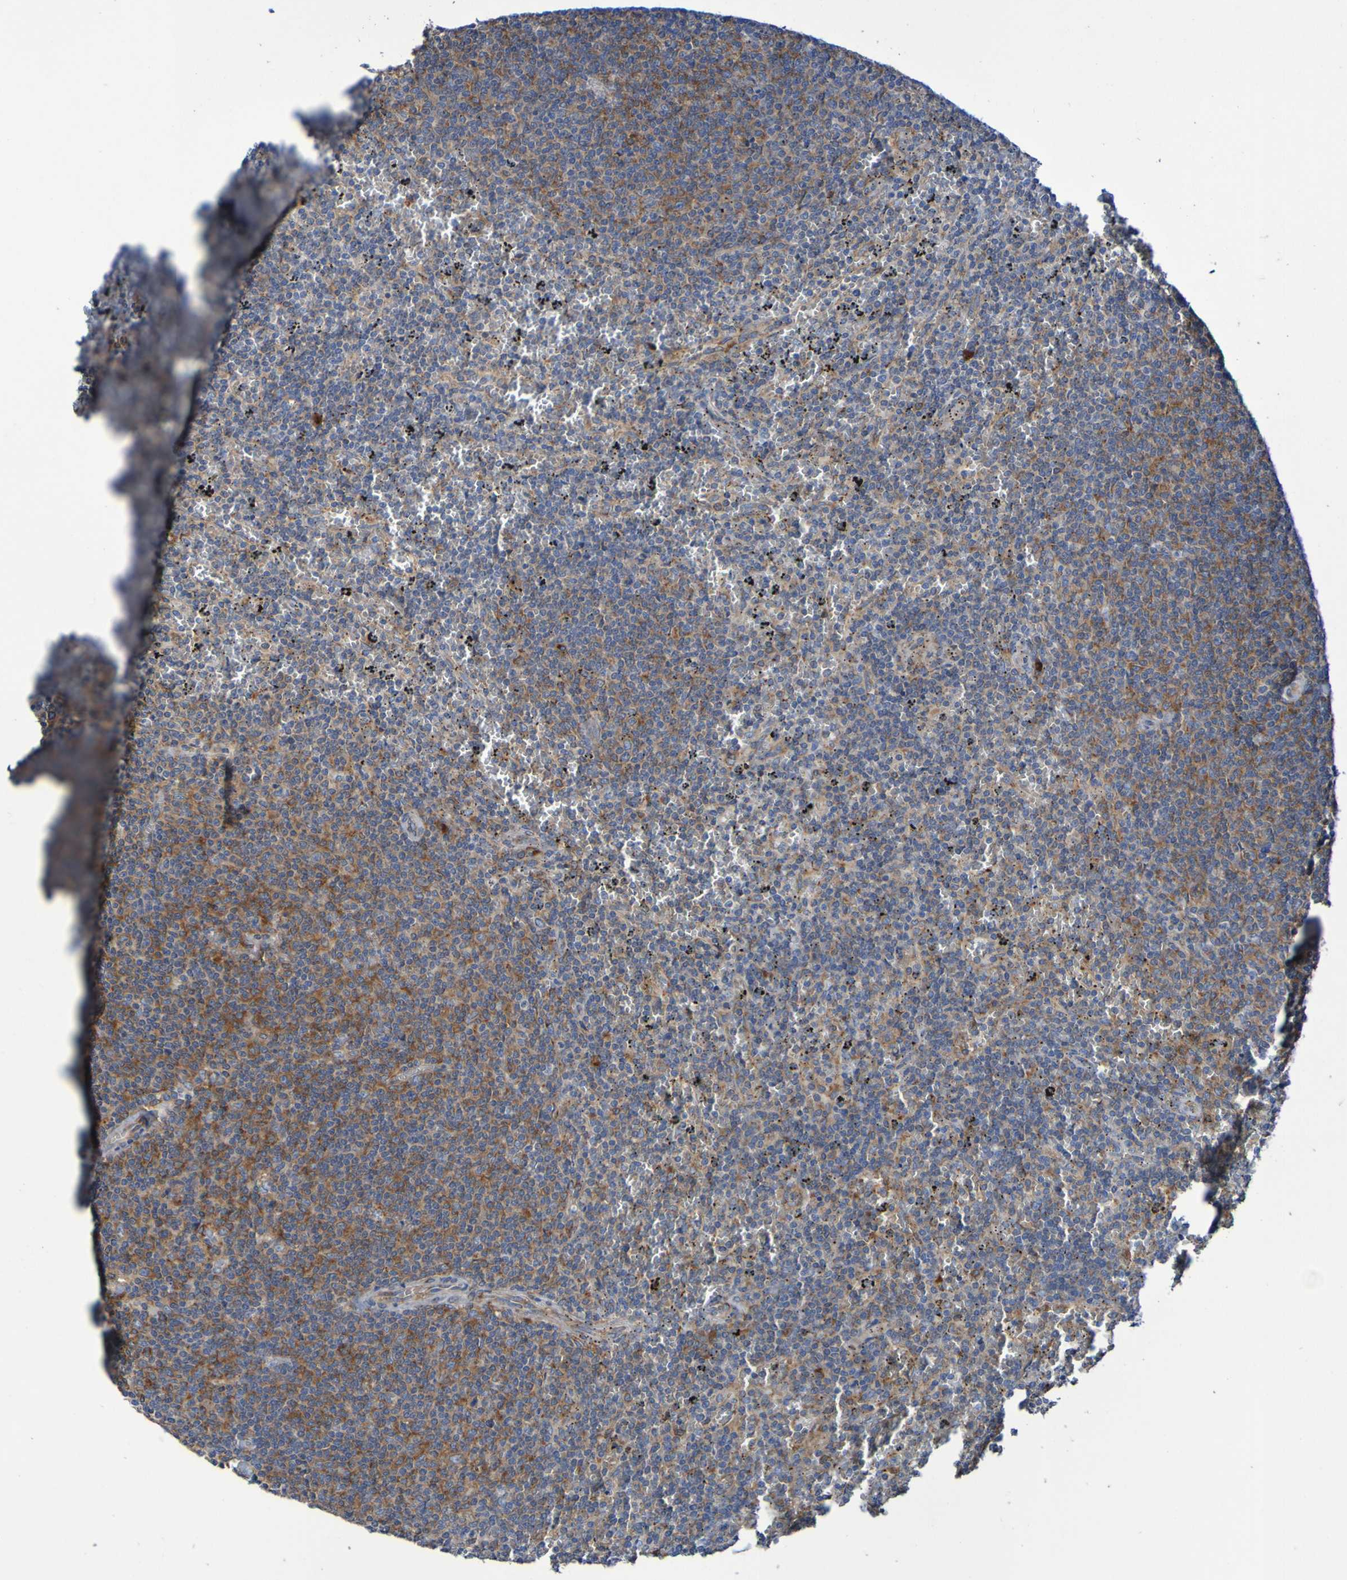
{"staining": {"intensity": "strong", "quantity": "25%-75%", "location": "cytoplasmic/membranous"}, "tissue": "lymphoma", "cell_type": "Tumor cells", "image_type": "cancer", "snomed": [{"axis": "morphology", "description": "Malignant lymphoma, non-Hodgkin's type, Low grade"}, {"axis": "topography", "description": "Spleen"}], "caption": "Brown immunohistochemical staining in low-grade malignant lymphoma, non-Hodgkin's type demonstrates strong cytoplasmic/membranous positivity in approximately 25%-75% of tumor cells.", "gene": "FKBP3", "patient": {"sex": "female", "age": 50}}